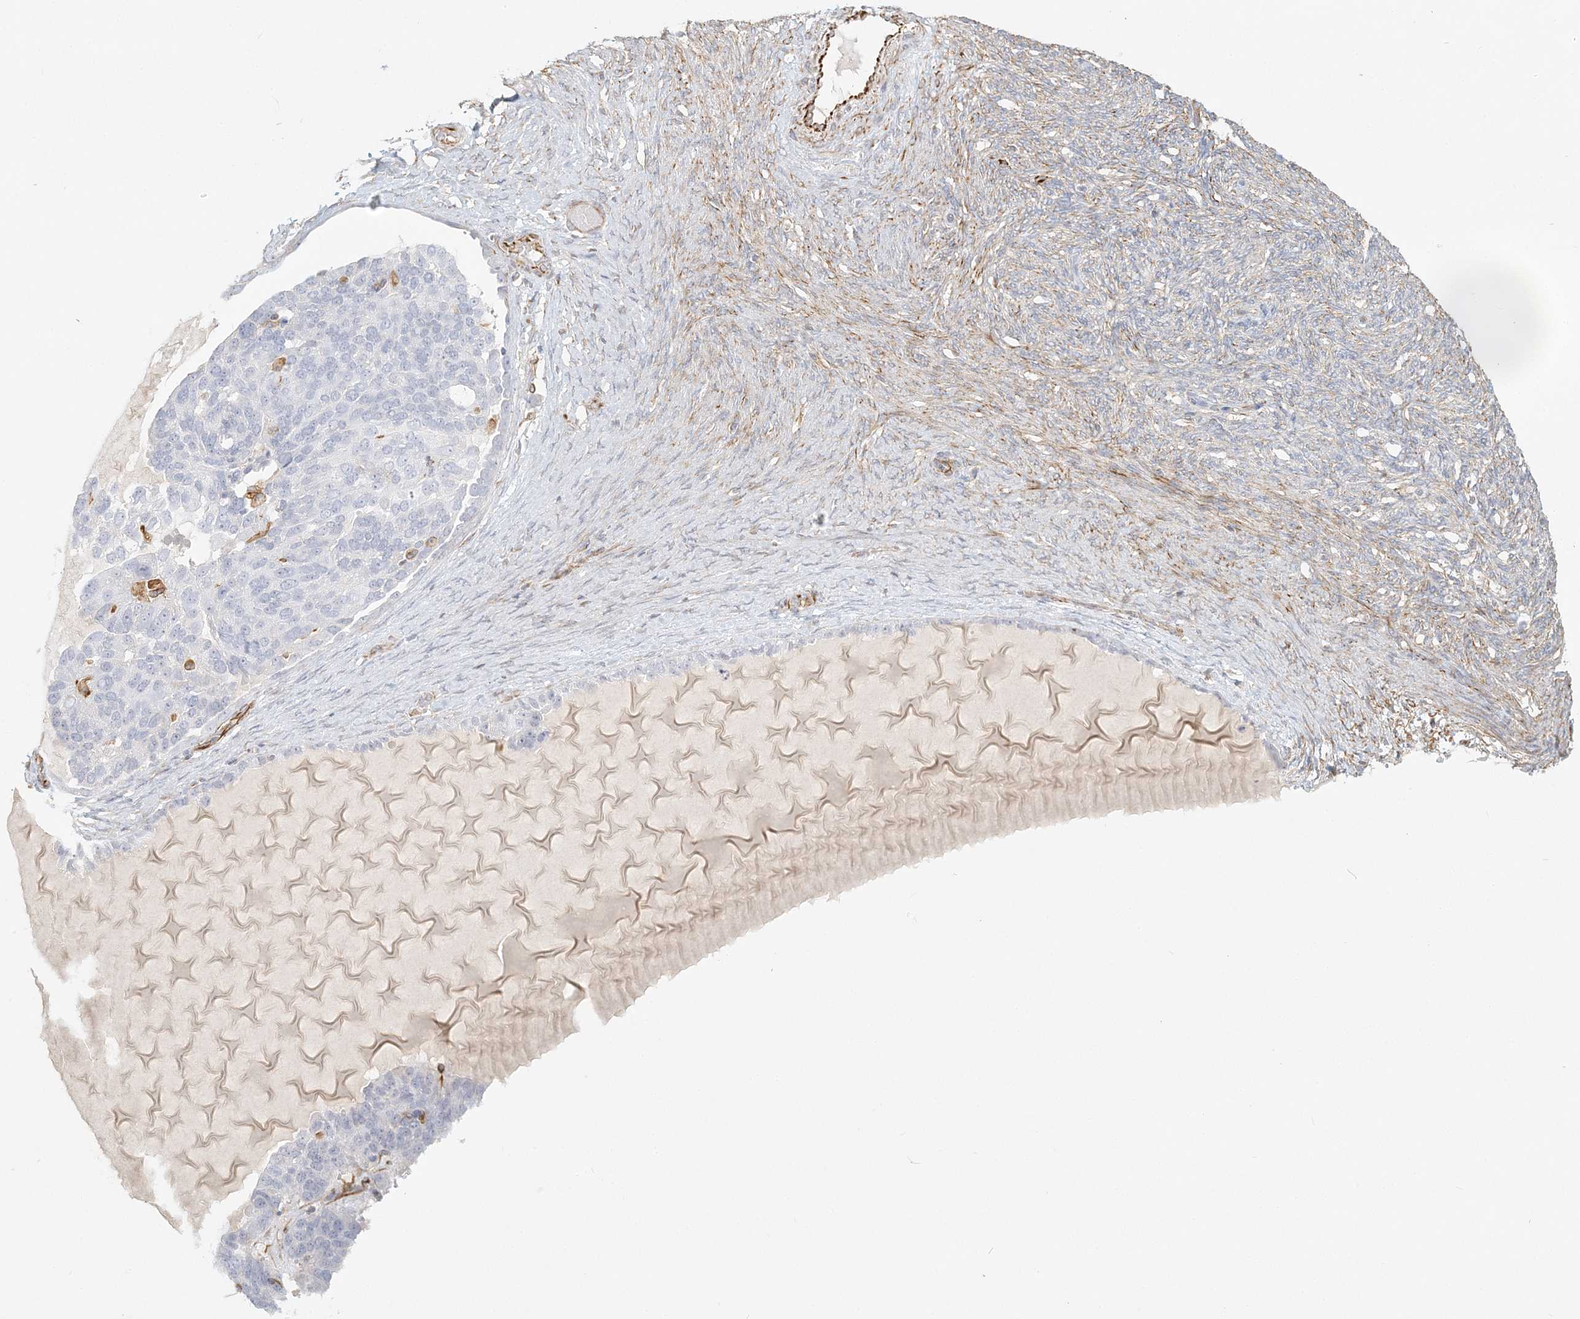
{"staining": {"intensity": "negative", "quantity": "none", "location": "none"}, "tissue": "ovarian cancer", "cell_type": "Tumor cells", "image_type": "cancer", "snomed": [{"axis": "morphology", "description": "Cystadenocarcinoma, serous, NOS"}, {"axis": "topography", "description": "Ovary"}], "caption": "This is an immunohistochemistry (IHC) histopathology image of human serous cystadenocarcinoma (ovarian). There is no expression in tumor cells.", "gene": "DMRTB1", "patient": {"sex": "female", "age": 44}}